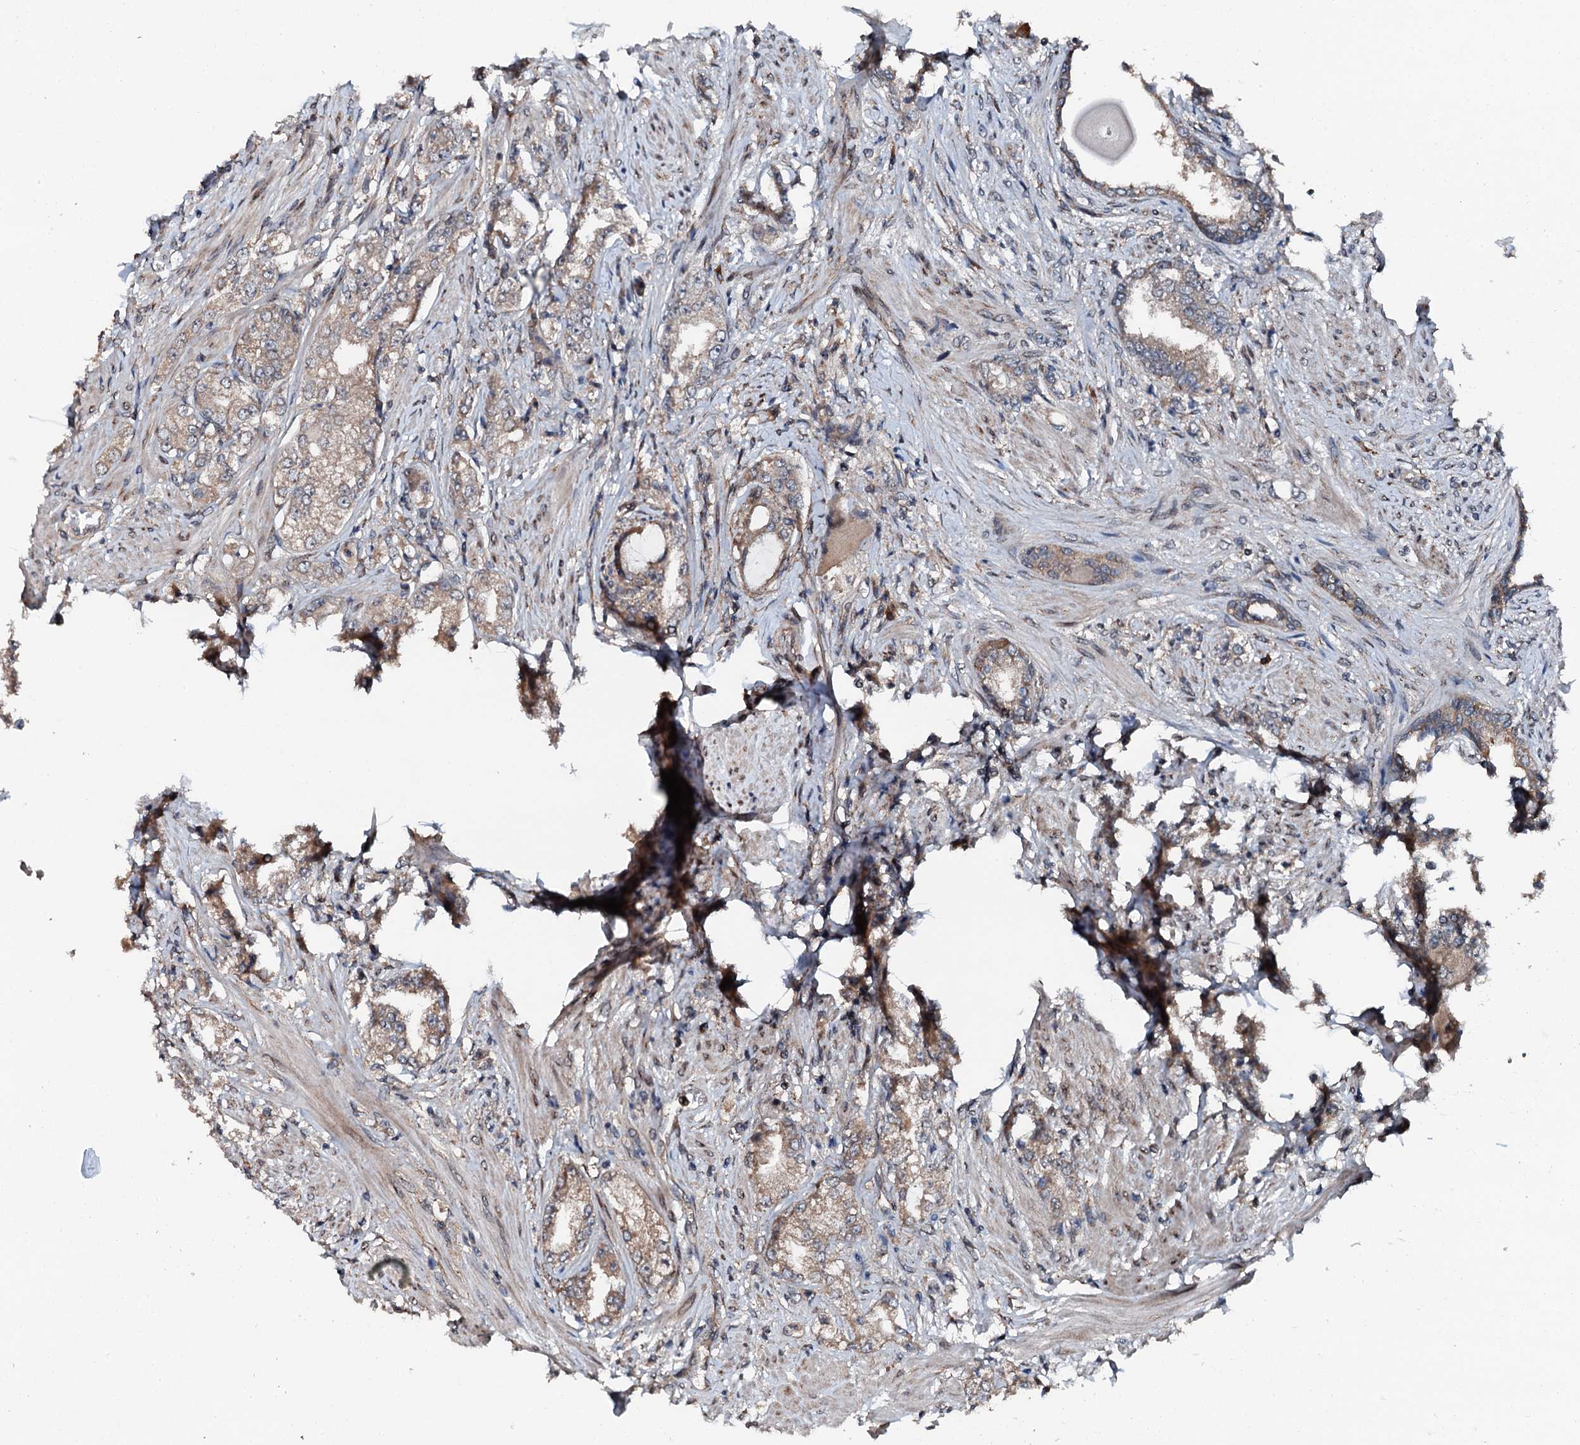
{"staining": {"intensity": "weak", "quantity": "25%-75%", "location": "cytoplasmic/membranous"}, "tissue": "prostate cancer", "cell_type": "Tumor cells", "image_type": "cancer", "snomed": [{"axis": "morphology", "description": "Adenocarcinoma, High grade"}, {"axis": "topography", "description": "Prostate"}], "caption": "About 25%-75% of tumor cells in human prostate cancer (high-grade adenocarcinoma) reveal weak cytoplasmic/membranous protein positivity as visualized by brown immunohistochemical staining.", "gene": "FLYWCH1", "patient": {"sex": "male", "age": 64}}